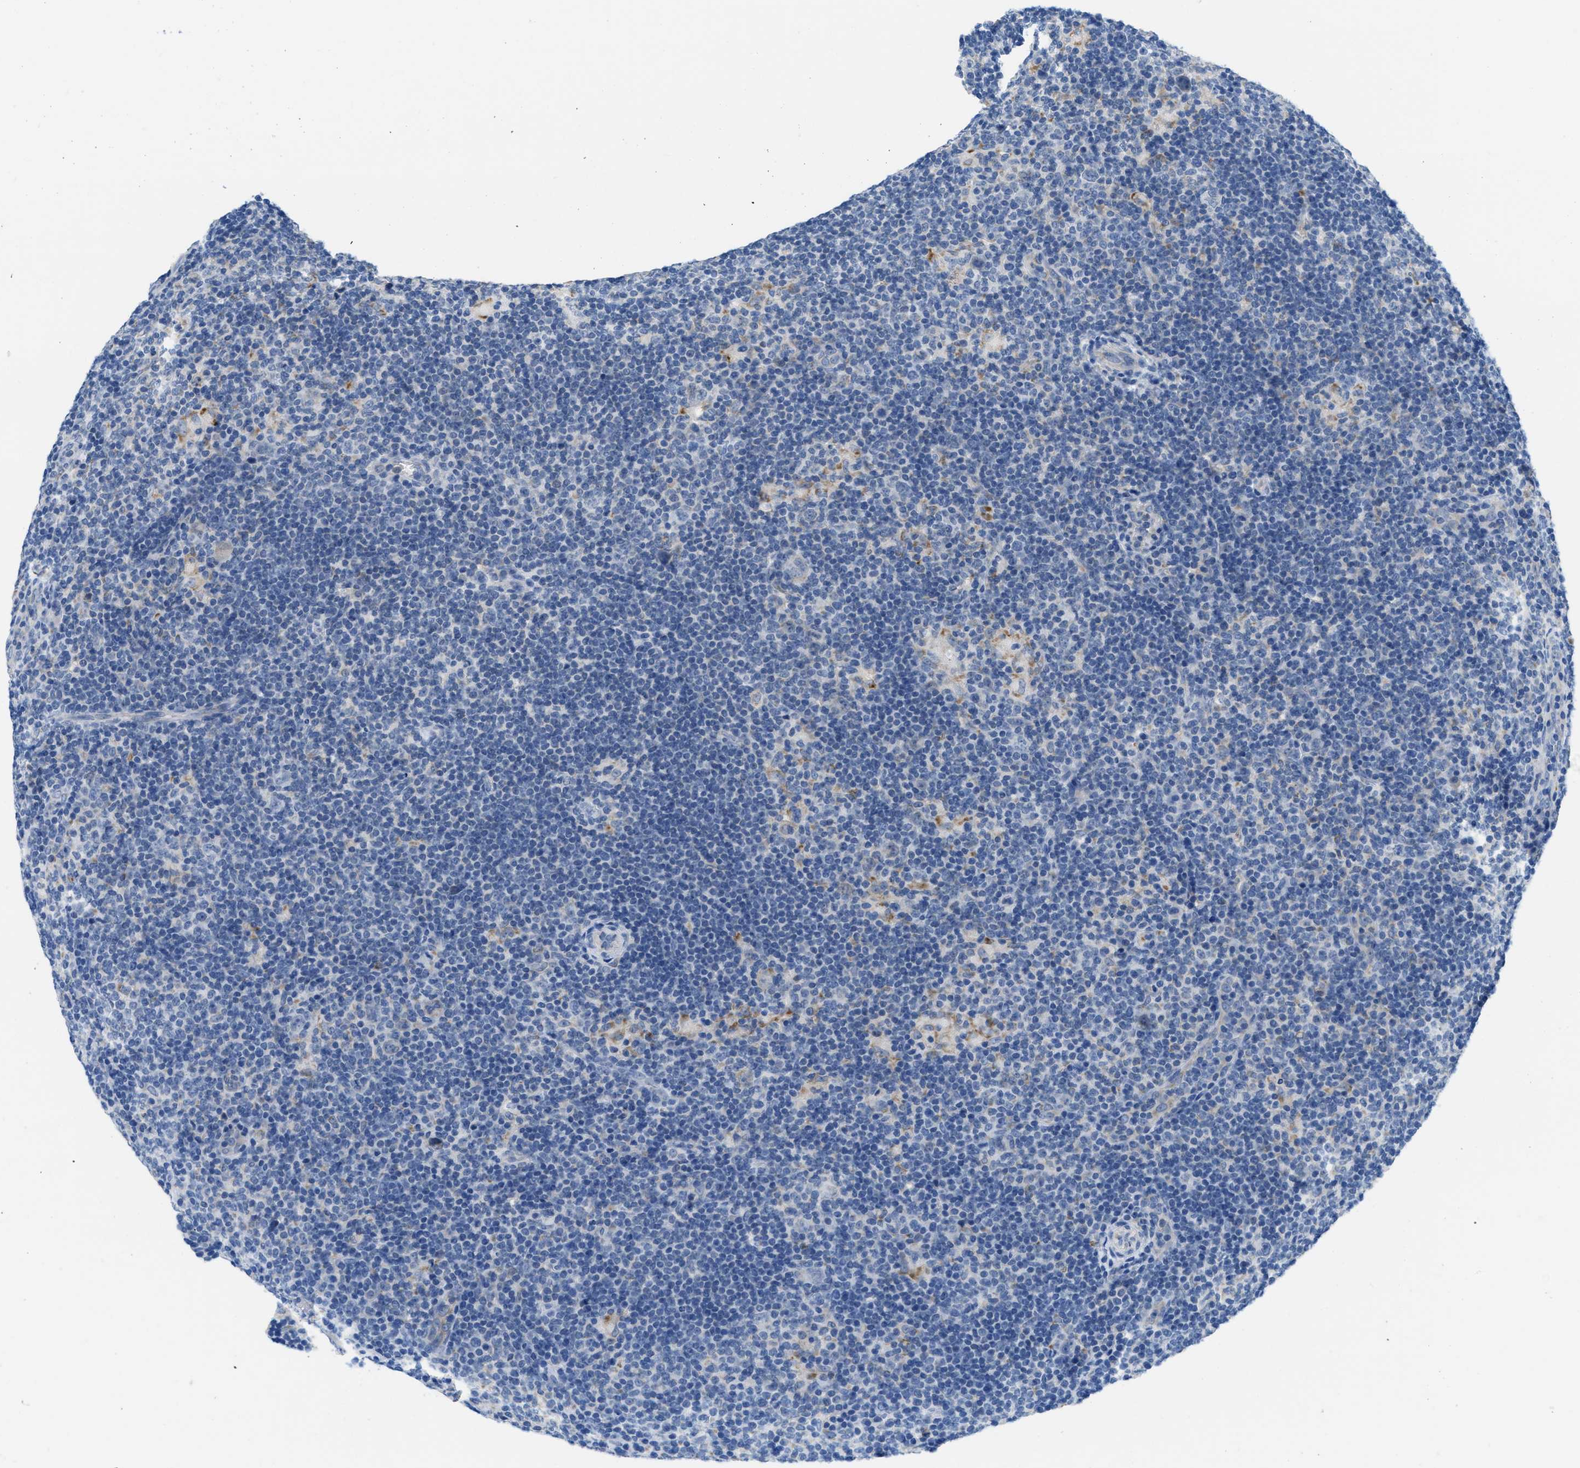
{"staining": {"intensity": "negative", "quantity": "none", "location": "none"}, "tissue": "lymphoma", "cell_type": "Tumor cells", "image_type": "cancer", "snomed": [{"axis": "morphology", "description": "Hodgkin's disease, NOS"}, {"axis": "topography", "description": "Lymph node"}], "caption": "High power microscopy photomicrograph of an immunohistochemistry (IHC) image of Hodgkin's disease, revealing no significant positivity in tumor cells.", "gene": "PTDSS1", "patient": {"sex": "female", "age": 57}}